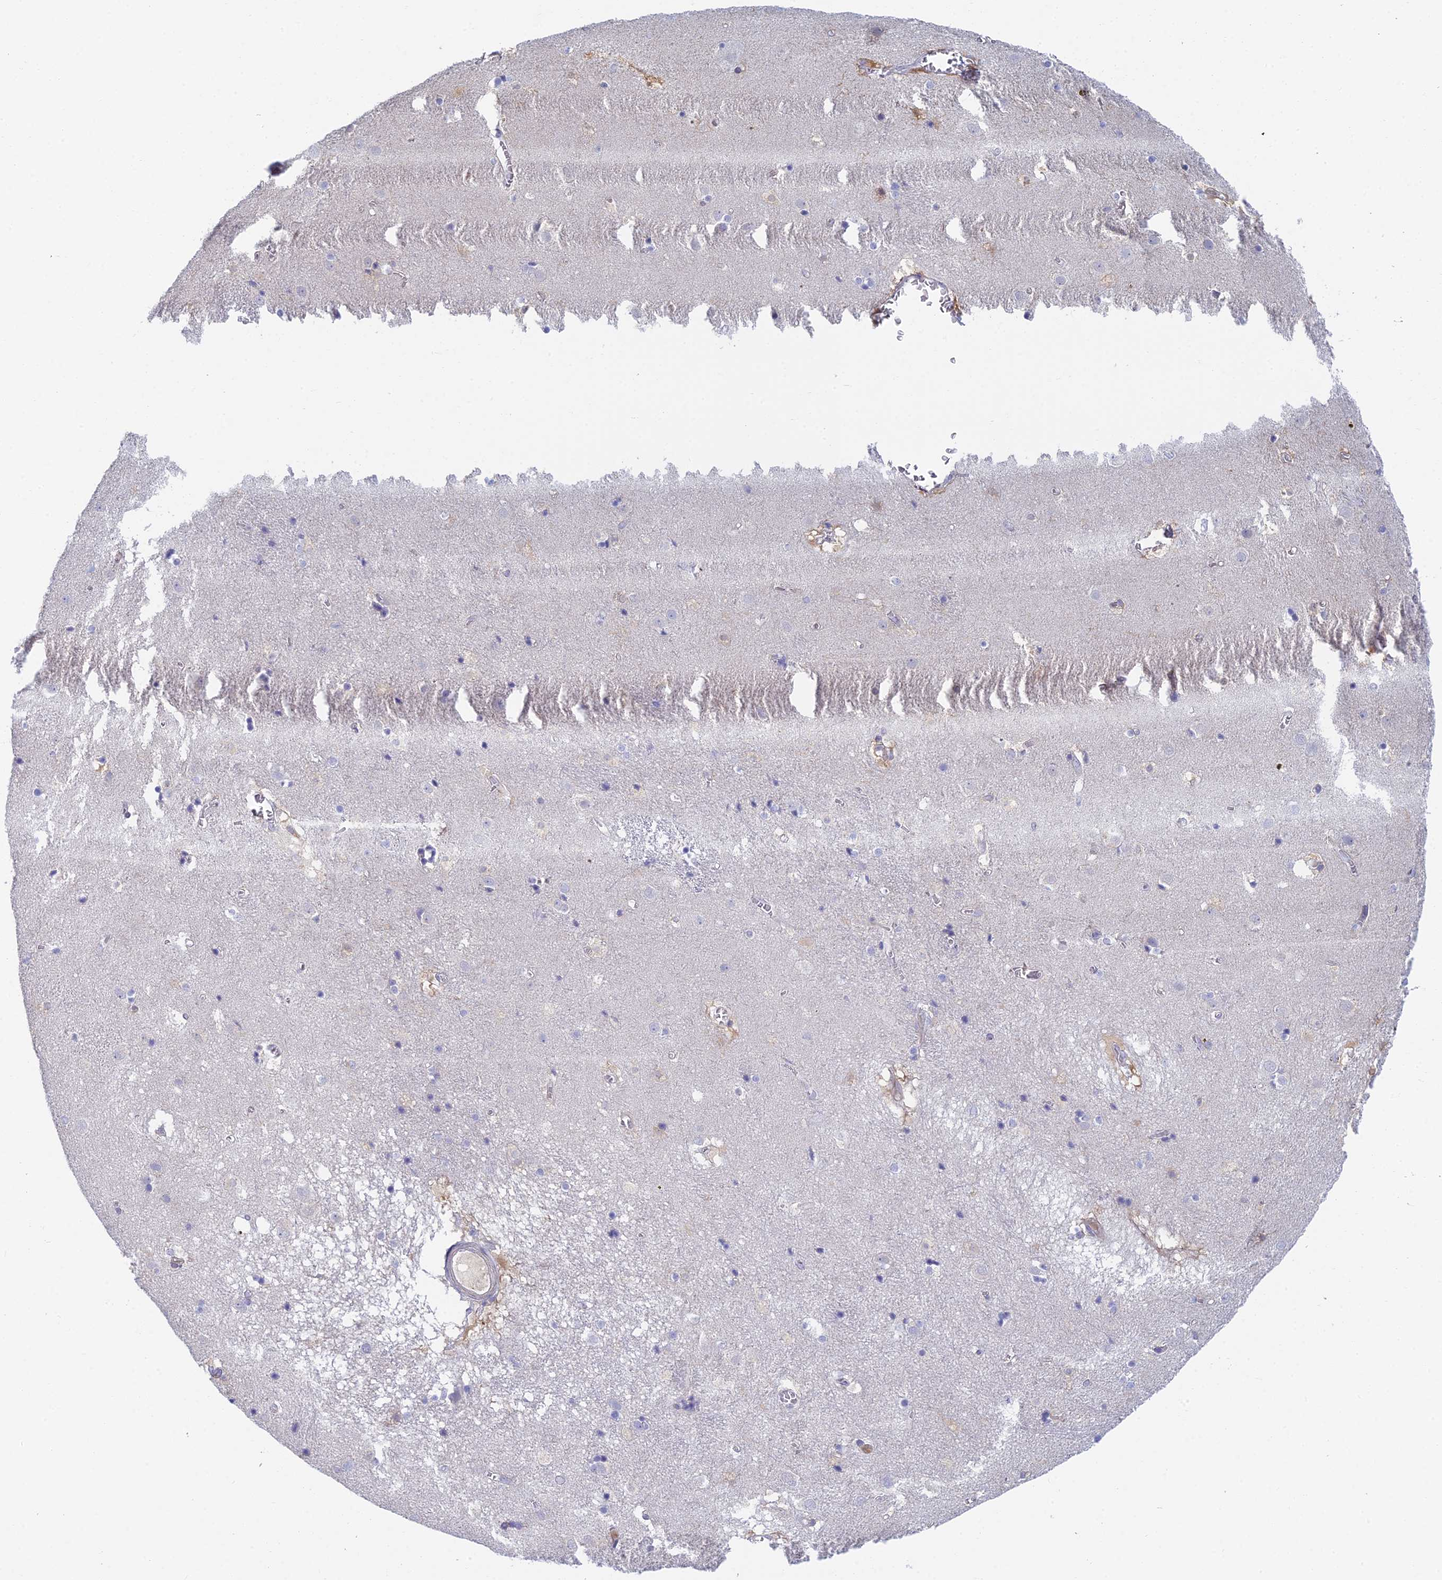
{"staining": {"intensity": "negative", "quantity": "none", "location": "none"}, "tissue": "caudate", "cell_type": "Glial cells", "image_type": "normal", "snomed": [{"axis": "morphology", "description": "Normal tissue, NOS"}, {"axis": "topography", "description": "Lateral ventricle wall"}], "caption": "Immunohistochemical staining of benign caudate shows no significant positivity in glial cells.", "gene": "STRN4", "patient": {"sex": "male", "age": 70}}